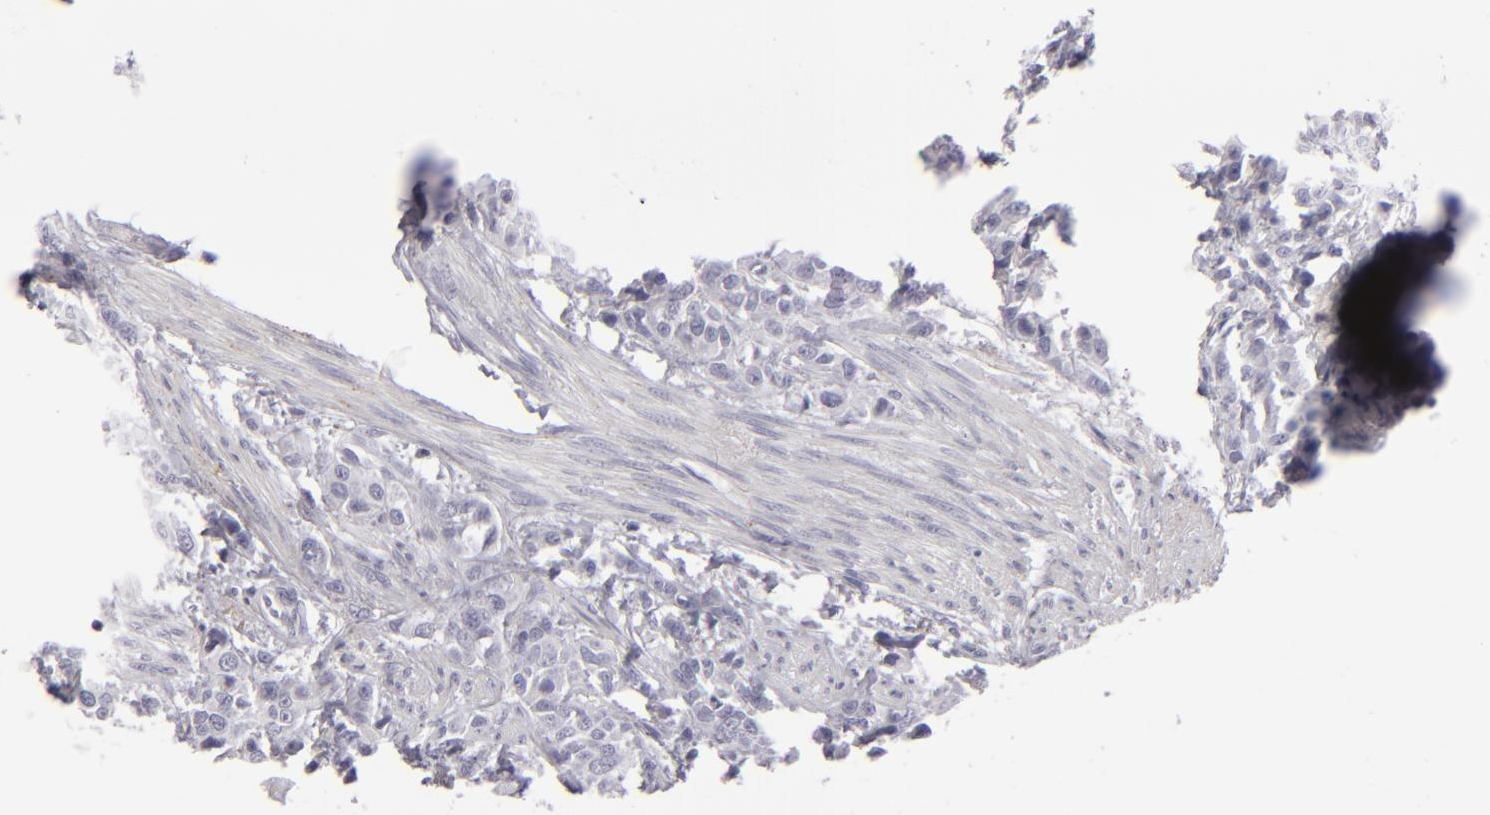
{"staining": {"intensity": "negative", "quantity": "none", "location": "none"}, "tissue": "urothelial cancer", "cell_type": "Tumor cells", "image_type": "cancer", "snomed": [{"axis": "morphology", "description": "Urothelial carcinoma, High grade"}, {"axis": "topography", "description": "Urinary bladder"}], "caption": "DAB (3,3'-diaminobenzidine) immunohistochemical staining of human urothelial carcinoma (high-grade) reveals no significant positivity in tumor cells.", "gene": "C9", "patient": {"sex": "male", "age": 56}}